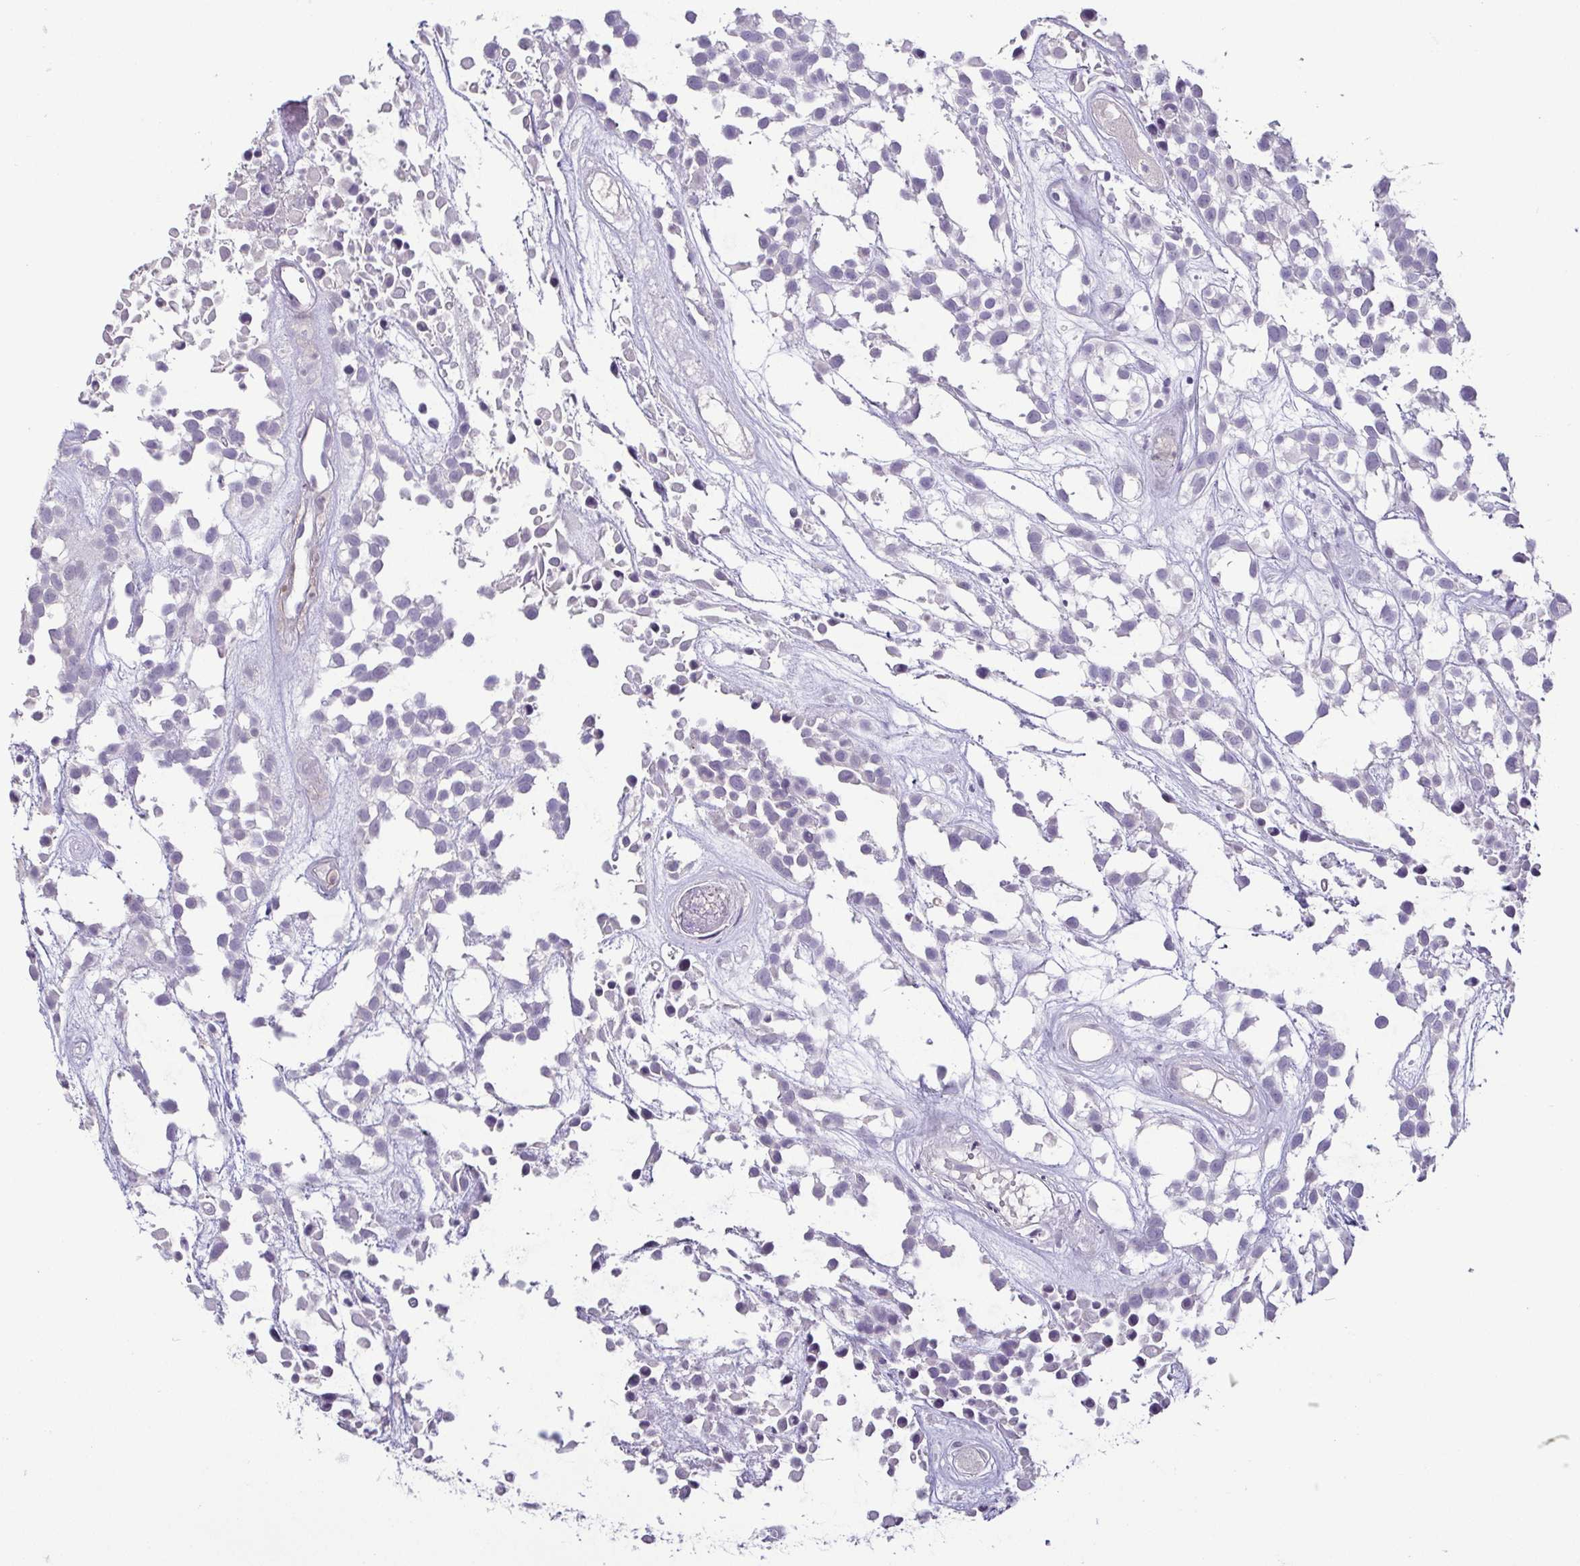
{"staining": {"intensity": "negative", "quantity": "none", "location": "none"}, "tissue": "urothelial cancer", "cell_type": "Tumor cells", "image_type": "cancer", "snomed": [{"axis": "morphology", "description": "Urothelial carcinoma, High grade"}, {"axis": "topography", "description": "Urinary bladder"}], "caption": "The image shows no staining of tumor cells in urothelial carcinoma (high-grade).", "gene": "HOPX", "patient": {"sex": "male", "age": 56}}